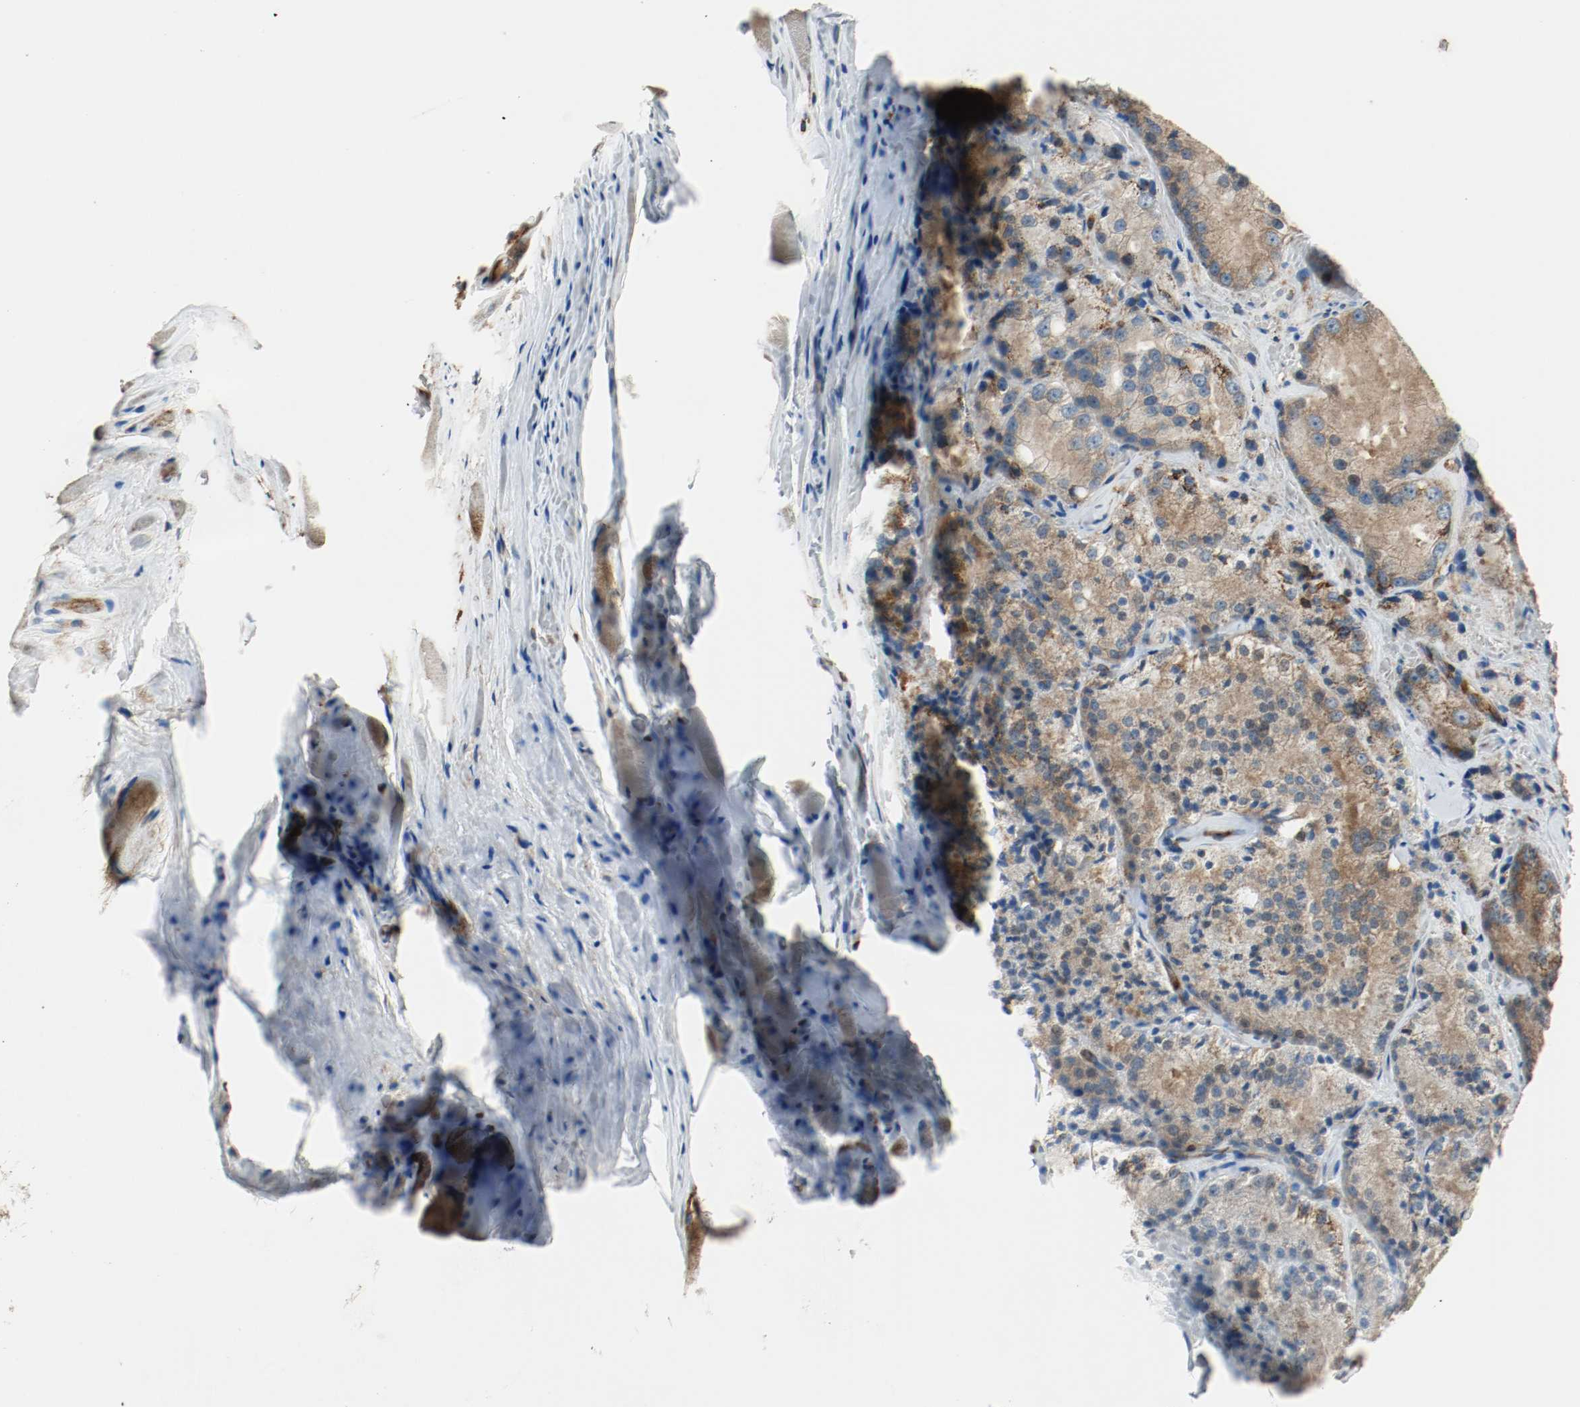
{"staining": {"intensity": "strong", "quantity": ">75%", "location": "cytoplasmic/membranous"}, "tissue": "prostate cancer", "cell_type": "Tumor cells", "image_type": "cancer", "snomed": [{"axis": "morphology", "description": "Adenocarcinoma, Low grade"}, {"axis": "topography", "description": "Prostate"}], "caption": "Protein analysis of prostate adenocarcinoma (low-grade) tissue exhibits strong cytoplasmic/membranous positivity in approximately >75% of tumor cells.", "gene": "PLCG1", "patient": {"sex": "male", "age": 64}}